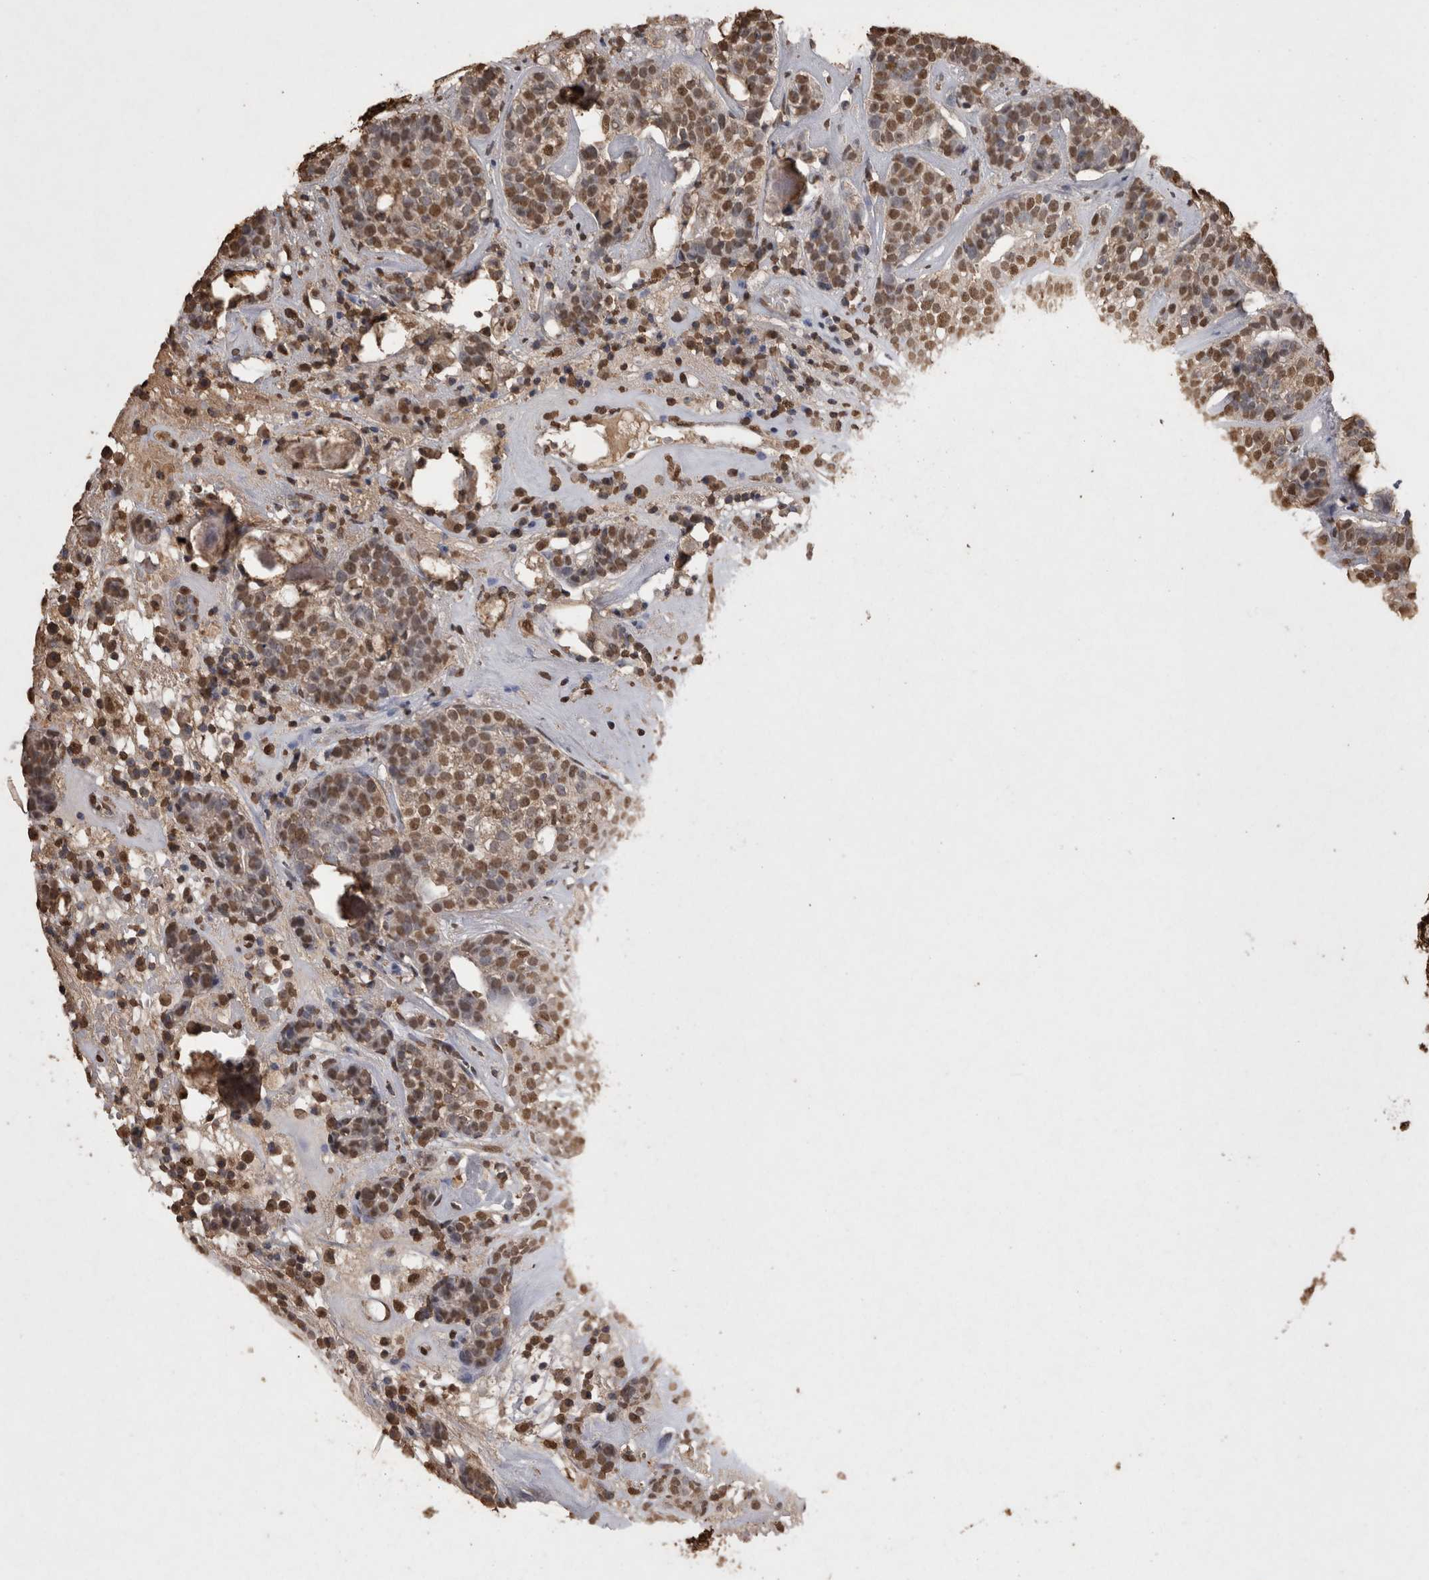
{"staining": {"intensity": "moderate", "quantity": ">75%", "location": "nuclear"}, "tissue": "head and neck cancer", "cell_type": "Tumor cells", "image_type": "cancer", "snomed": [{"axis": "morphology", "description": "Adenocarcinoma, NOS"}, {"axis": "topography", "description": "Salivary gland"}, {"axis": "topography", "description": "Head-Neck"}], "caption": "Adenocarcinoma (head and neck) tissue demonstrates moderate nuclear staining in approximately >75% of tumor cells, visualized by immunohistochemistry.", "gene": "POU5F1", "patient": {"sex": "female", "age": 65}}